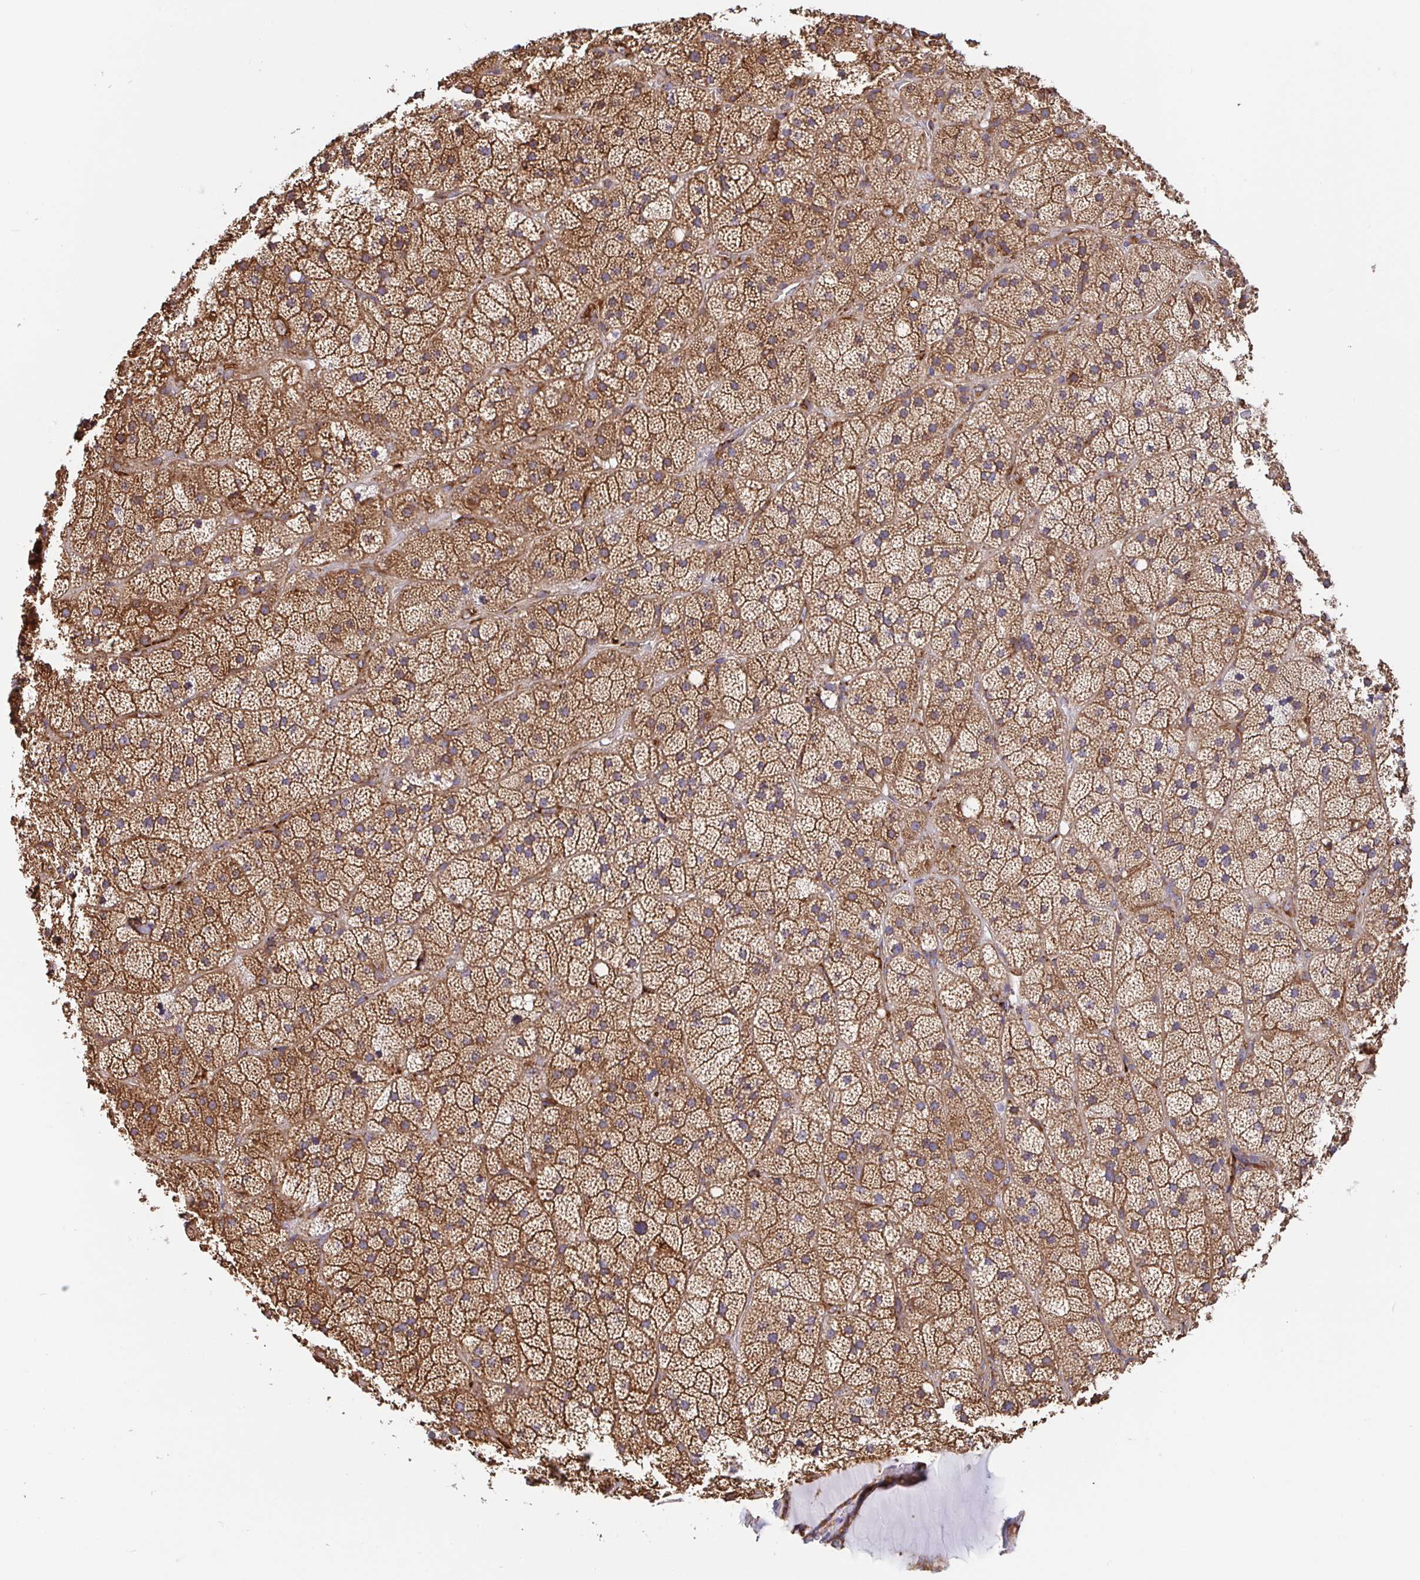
{"staining": {"intensity": "moderate", "quantity": ">75%", "location": "cytoplasmic/membranous"}, "tissue": "adrenal gland", "cell_type": "Glandular cells", "image_type": "normal", "snomed": [{"axis": "morphology", "description": "Normal tissue, NOS"}, {"axis": "topography", "description": "Adrenal gland"}], "caption": "This micrograph displays immunohistochemistry staining of unremarkable human adrenal gland, with medium moderate cytoplasmic/membranous expression in about >75% of glandular cells.", "gene": "MAOA", "patient": {"sex": "male", "age": 57}}